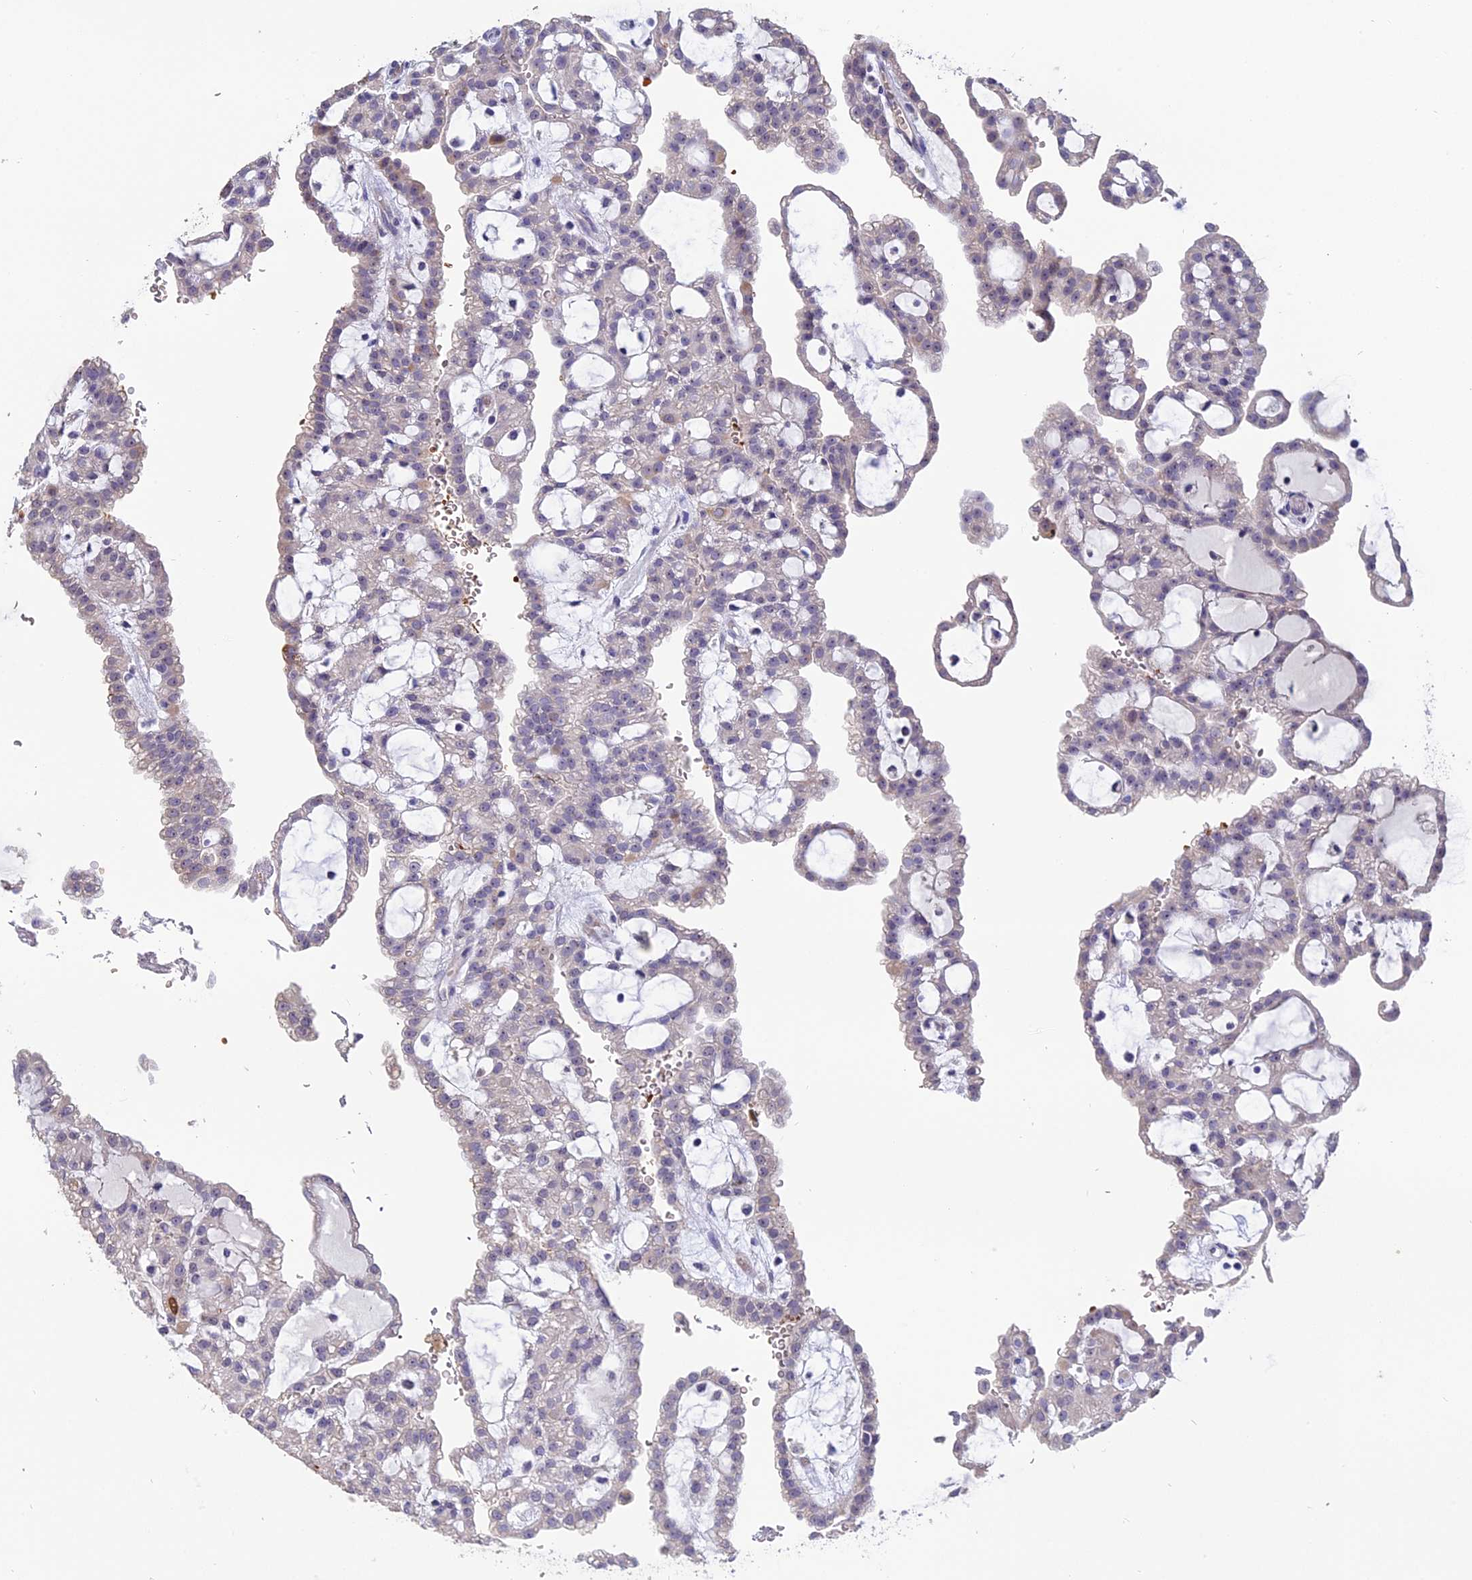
{"staining": {"intensity": "negative", "quantity": "none", "location": "none"}, "tissue": "renal cancer", "cell_type": "Tumor cells", "image_type": "cancer", "snomed": [{"axis": "morphology", "description": "Adenocarcinoma, NOS"}, {"axis": "topography", "description": "Kidney"}], "caption": "IHC photomicrograph of neoplastic tissue: human renal adenocarcinoma stained with DAB shows no significant protein positivity in tumor cells. Brightfield microscopy of immunohistochemistry (IHC) stained with DAB (brown) and hematoxylin (blue), captured at high magnification.", "gene": "KNOP1", "patient": {"sex": "male", "age": 63}}